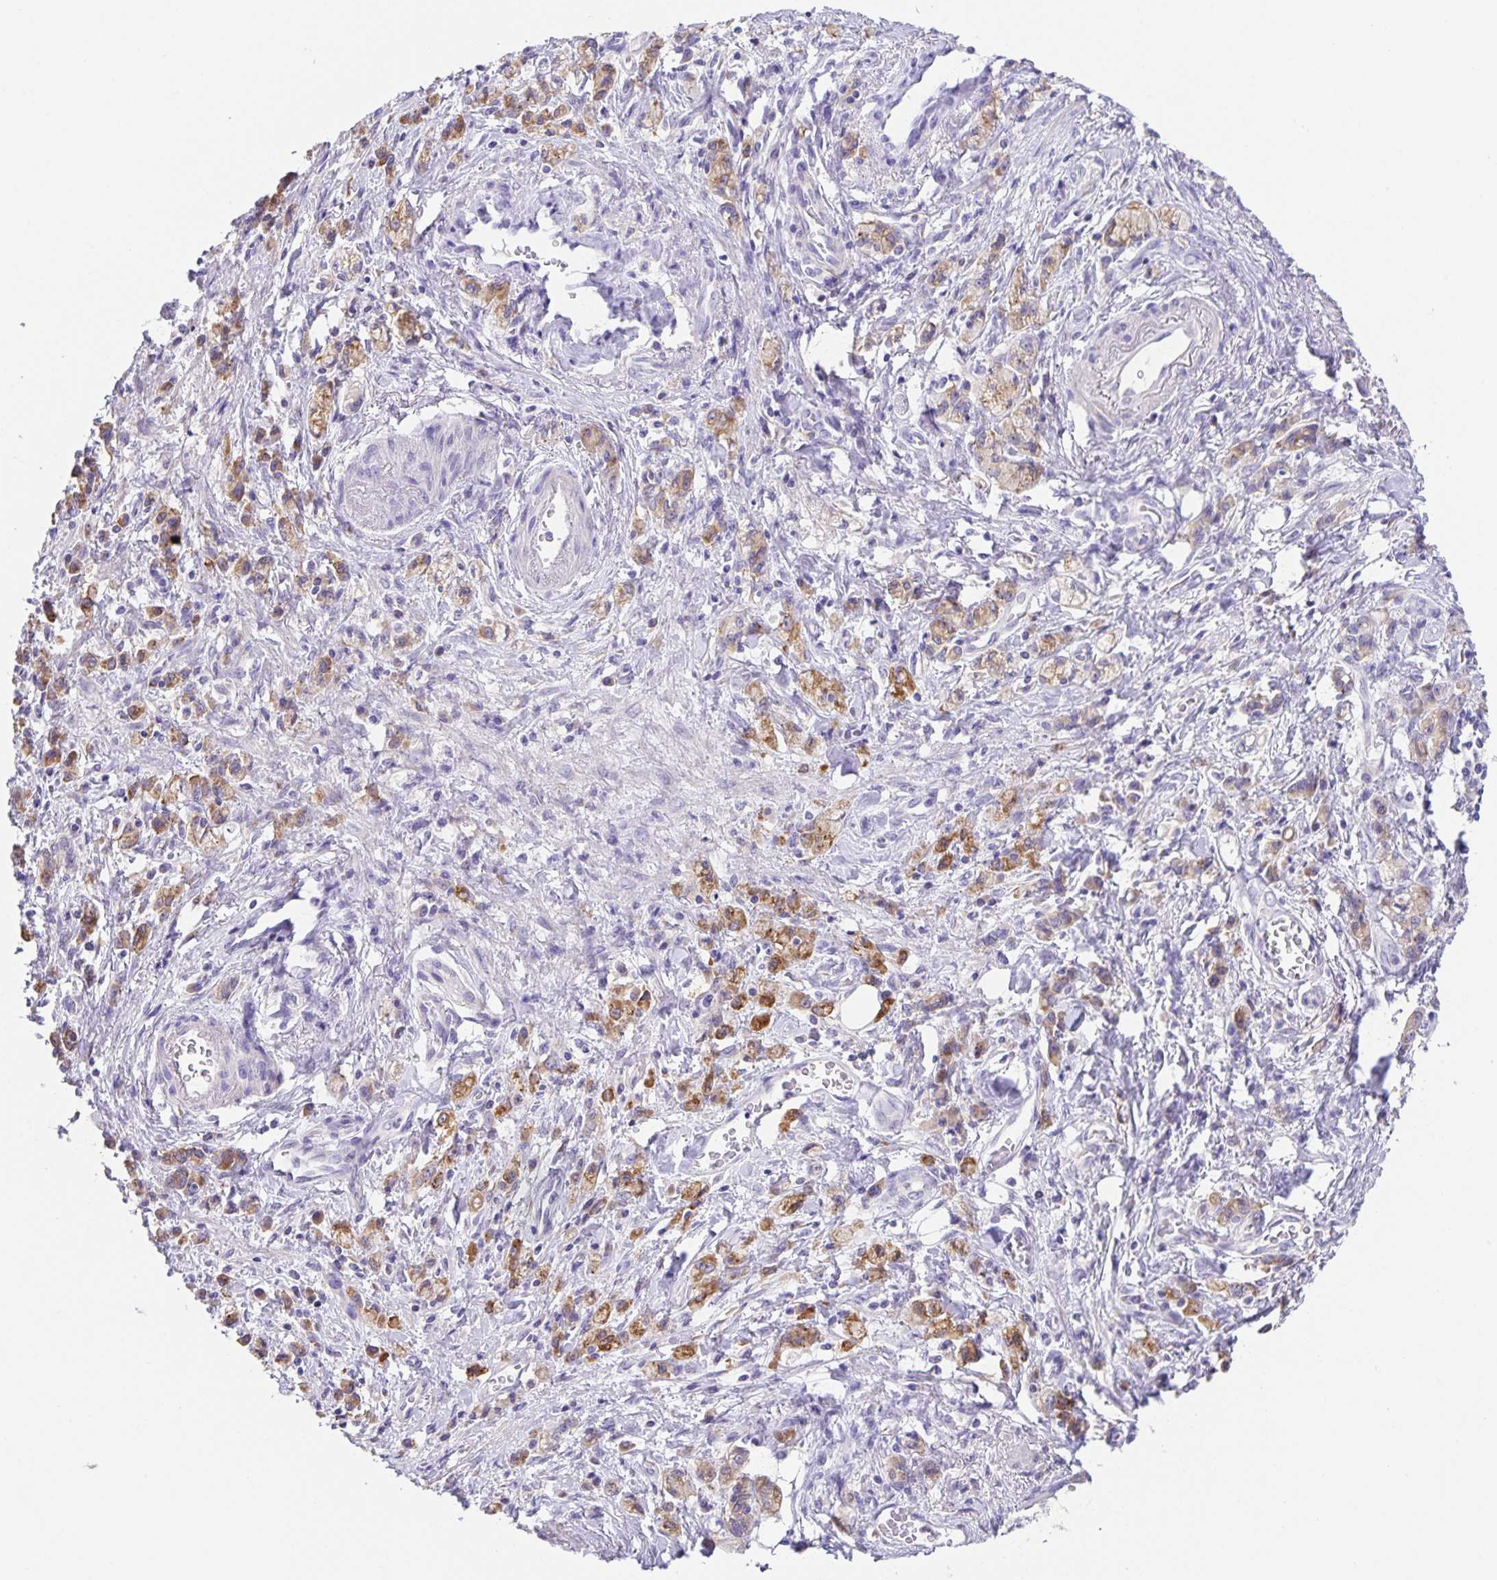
{"staining": {"intensity": "moderate", "quantity": ">75%", "location": "cytoplasmic/membranous"}, "tissue": "stomach cancer", "cell_type": "Tumor cells", "image_type": "cancer", "snomed": [{"axis": "morphology", "description": "Adenocarcinoma, NOS"}, {"axis": "topography", "description": "Stomach"}], "caption": "A medium amount of moderate cytoplasmic/membranous staining is seen in about >75% of tumor cells in stomach cancer (adenocarcinoma) tissue.", "gene": "PRR36", "patient": {"sex": "male", "age": 77}}